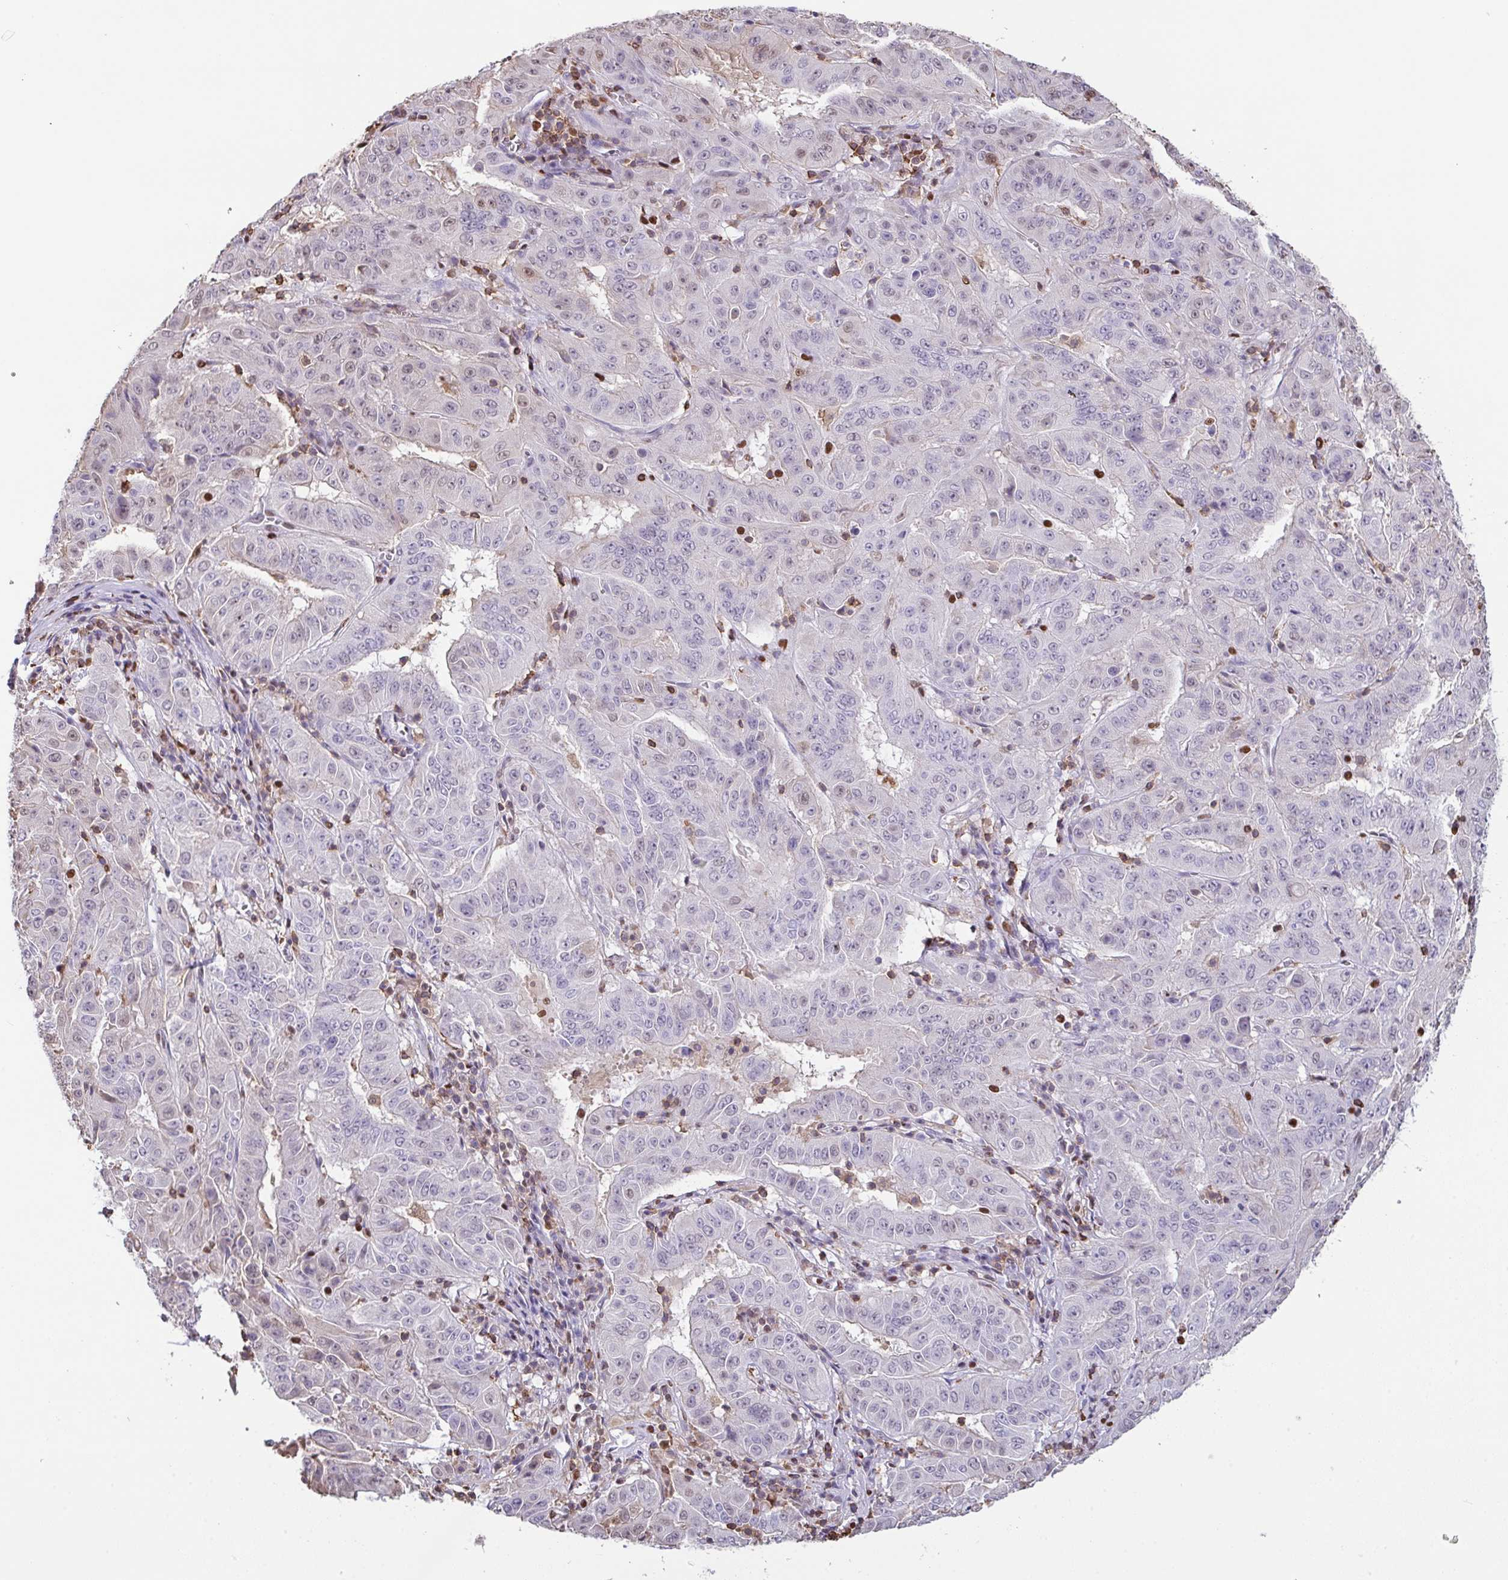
{"staining": {"intensity": "negative", "quantity": "none", "location": "none"}, "tissue": "pancreatic cancer", "cell_type": "Tumor cells", "image_type": "cancer", "snomed": [{"axis": "morphology", "description": "Adenocarcinoma, NOS"}, {"axis": "topography", "description": "Pancreas"}], "caption": "The histopathology image reveals no significant staining in tumor cells of pancreatic cancer.", "gene": "BTBD10", "patient": {"sex": "male", "age": 63}}